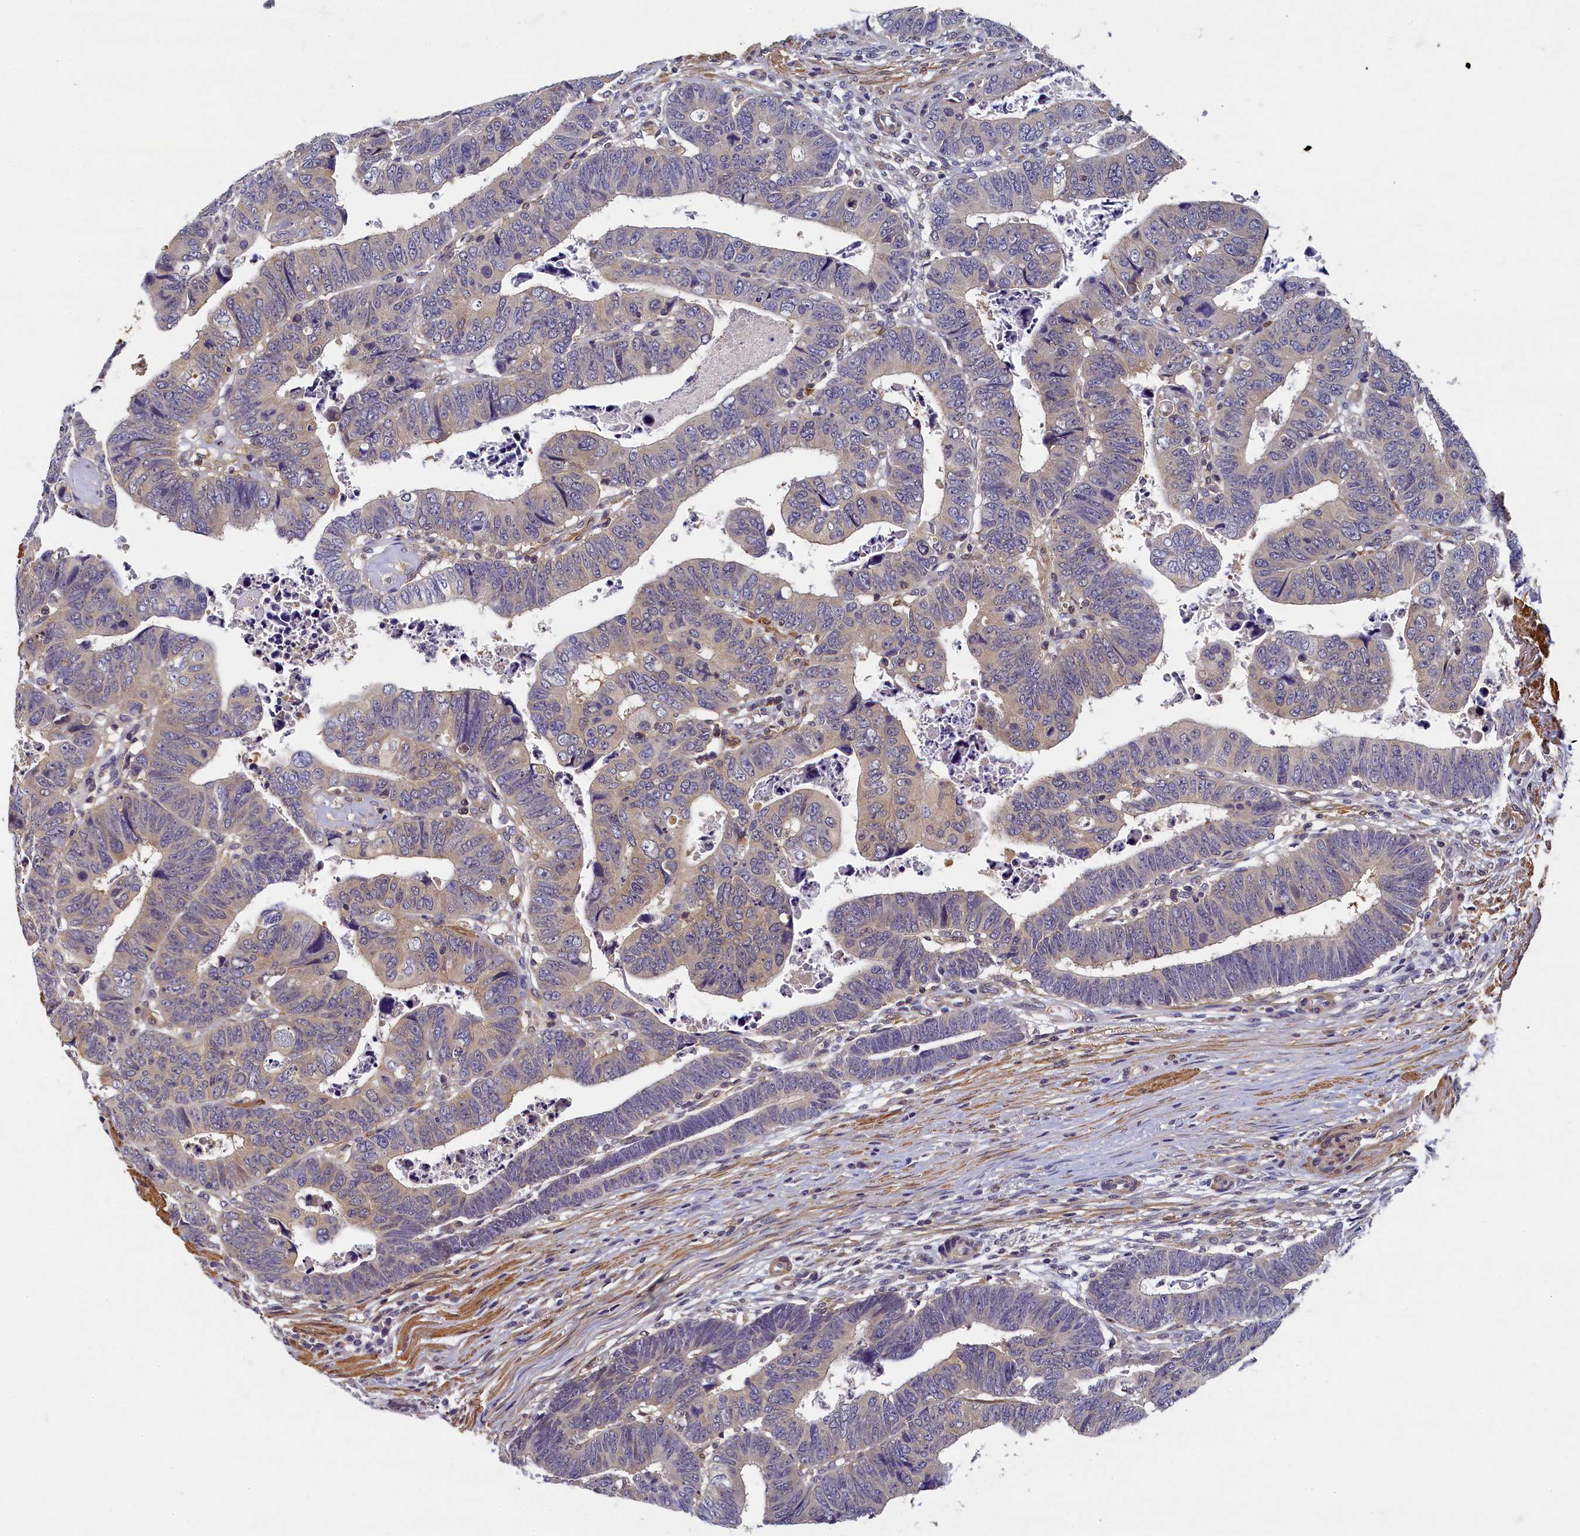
{"staining": {"intensity": "weak", "quantity": "<25%", "location": "cytoplasmic/membranous"}, "tissue": "colorectal cancer", "cell_type": "Tumor cells", "image_type": "cancer", "snomed": [{"axis": "morphology", "description": "Normal tissue, NOS"}, {"axis": "morphology", "description": "Adenocarcinoma, NOS"}, {"axis": "topography", "description": "Rectum"}], "caption": "Image shows no protein staining in tumor cells of colorectal cancer tissue.", "gene": "TBCB", "patient": {"sex": "female", "age": 65}}